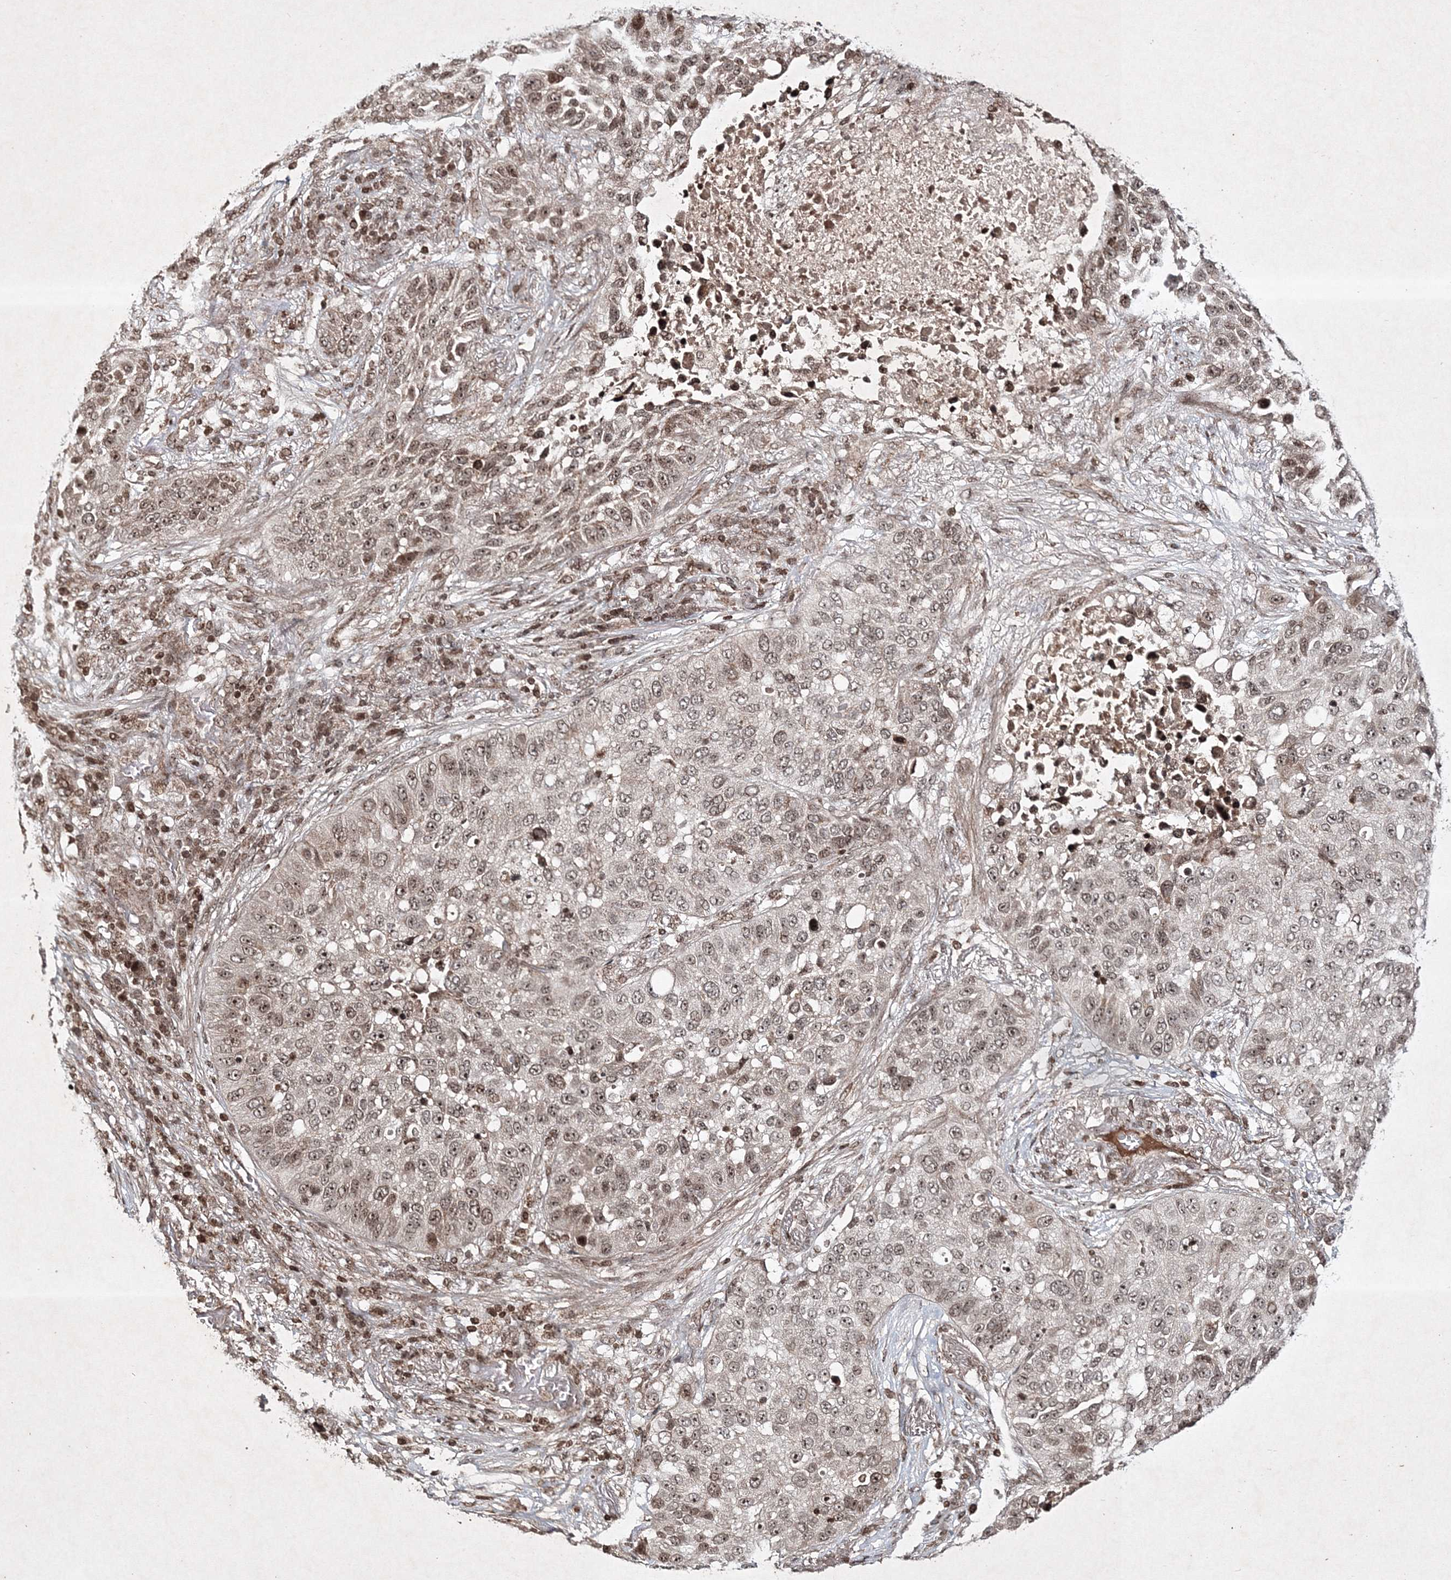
{"staining": {"intensity": "moderate", "quantity": ">75%", "location": "nuclear"}, "tissue": "lung cancer", "cell_type": "Tumor cells", "image_type": "cancer", "snomed": [{"axis": "morphology", "description": "Squamous cell carcinoma, NOS"}, {"axis": "topography", "description": "Lung"}], "caption": "Squamous cell carcinoma (lung) stained with DAB (3,3'-diaminobenzidine) immunohistochemistry displays medium levels of moderate nuclear positivity in approximately >75% of tumor cells.", "gene": "CARM1", "patient": {"sex": "male", "age": 57}}